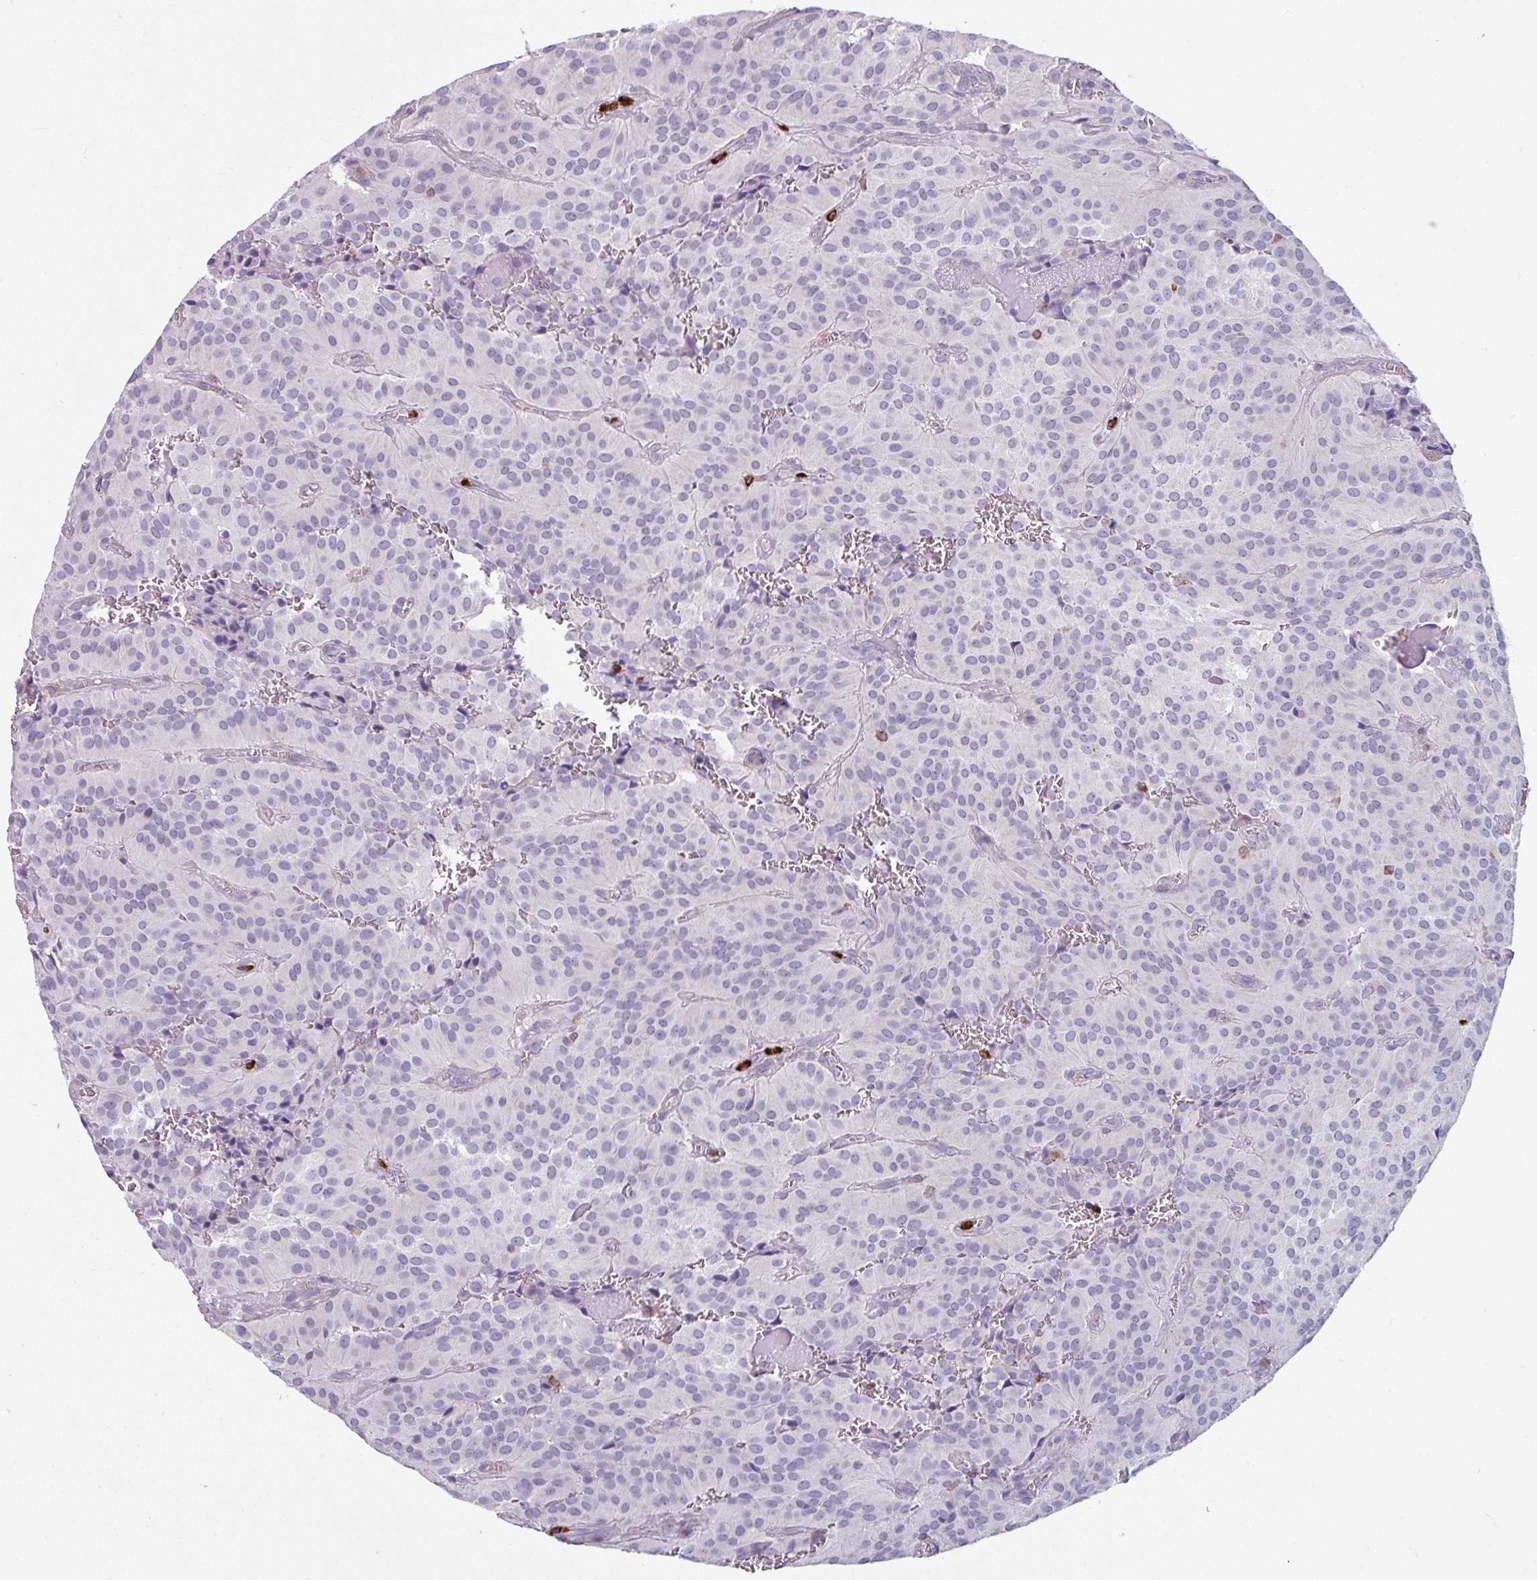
{"staining": {"intensity": "negative", "quantity": "none", "location": "none"}, "tissue": "glioma", "cell_type": "Tumor cells", "image_type": "cancer", "snomed": [{"axis": "morphology", "description": "Glioma, malignant, Low grade"}, {"axis": "topography", "description": "Brain"}], "caption": "A histopathology image of human glioma is negative for staining in tumor cells.", "gene": "EXOSC5", "patient": {"sex": "male", "age": 42}}